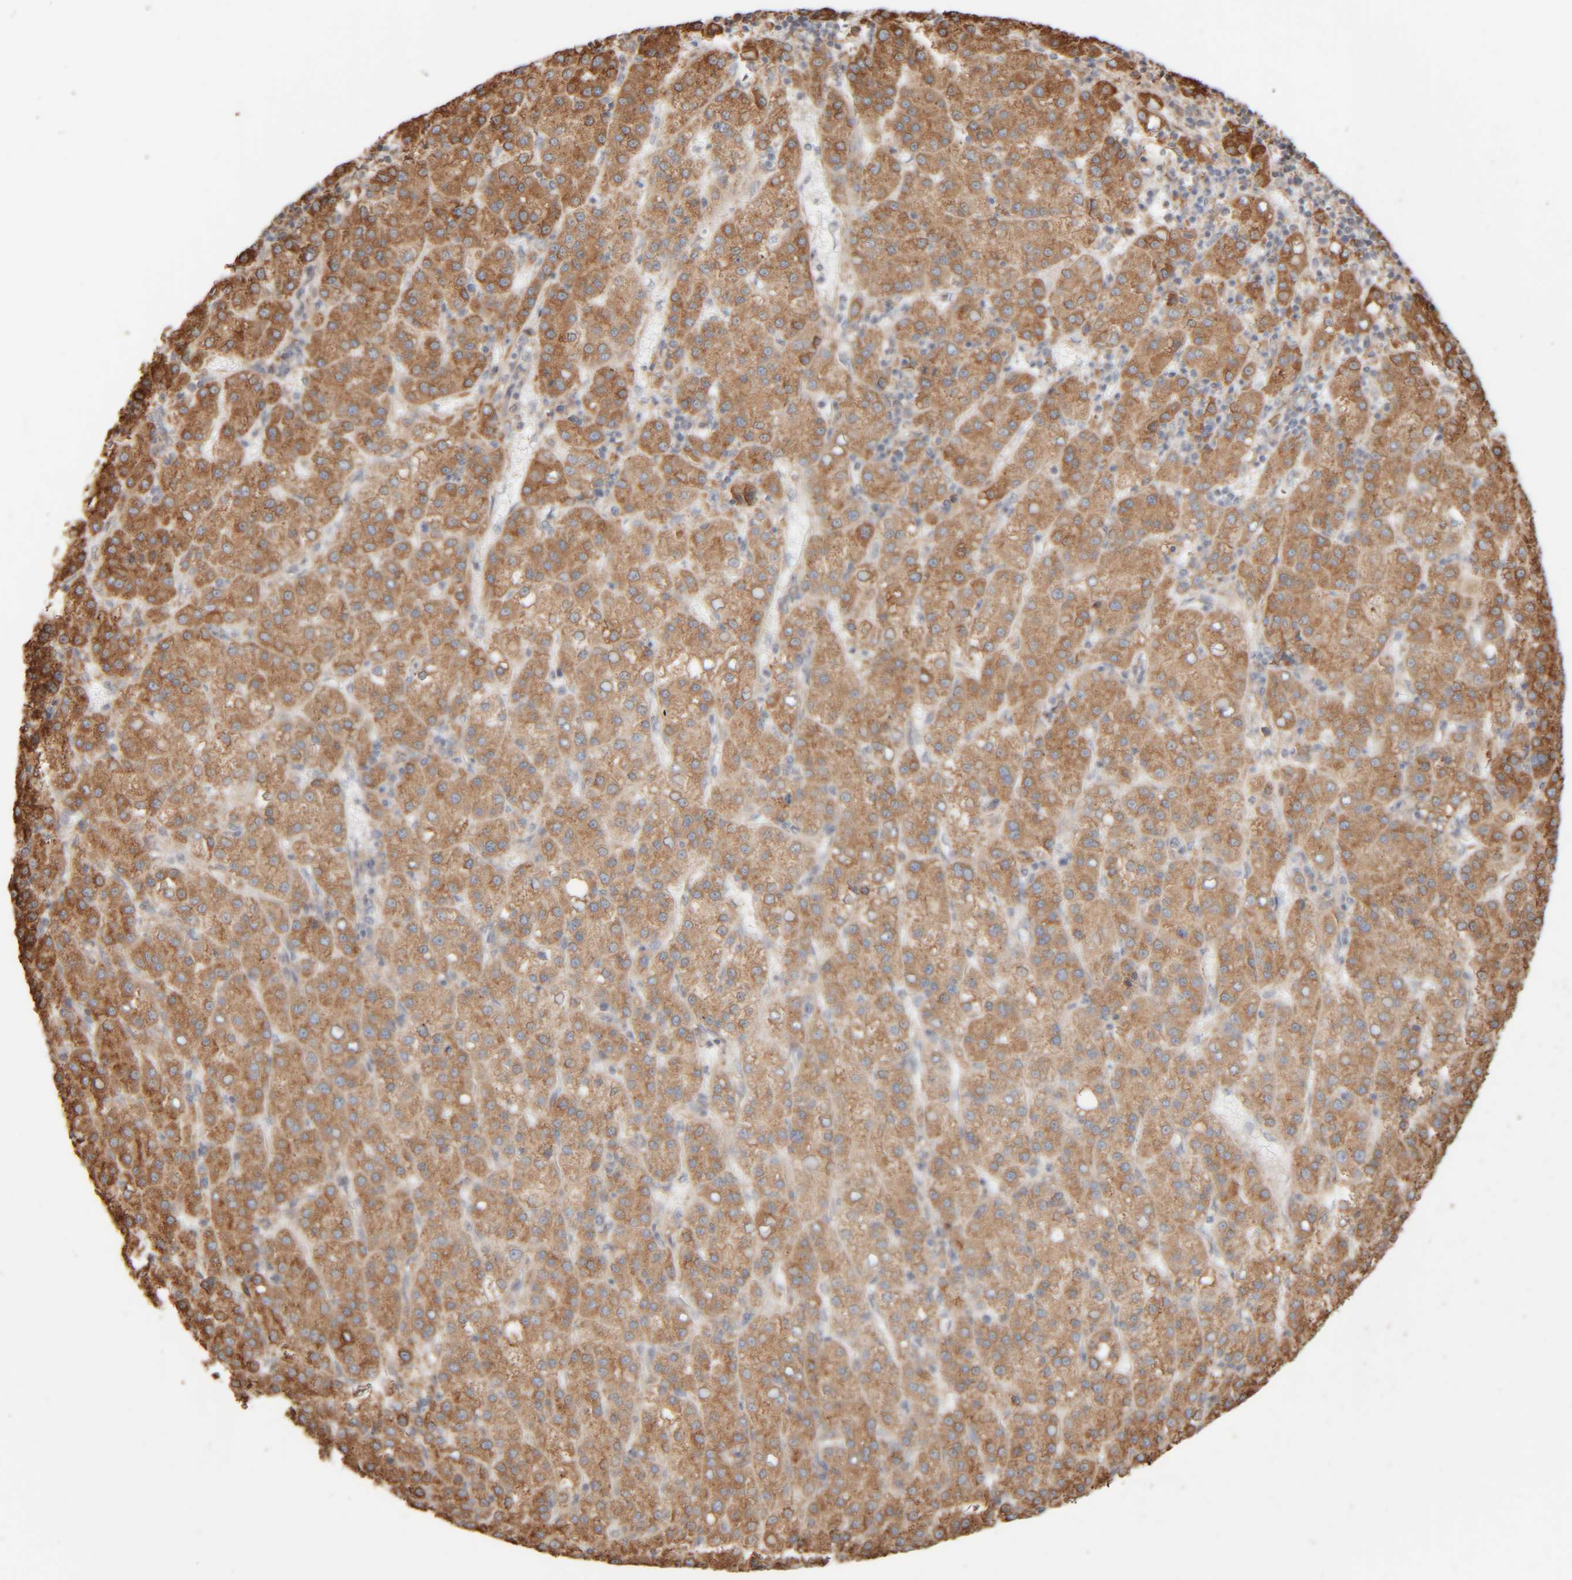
{"staining": {"intensity": "moderate", "quantity": ">75%", "location": "cytoplasmic/membranous"}, "tissue": "liver cancer", "cell_type": "Tumor cells", "image_type": "cancer", "snomed": [{"axis": "morphology", "description": "Carcinoma, Hepatocellular, NOS"}, {"axis": "topography", "description": "Liver"}], "caption": "This is a micrograph of IHC staining of hepatocellular carcinoma (liver), which shows moderate expression in the cytoplasmic/membranous of tumor cells.", "gene": "INTS1", "patient": {"sex": "female", "age": 58}}